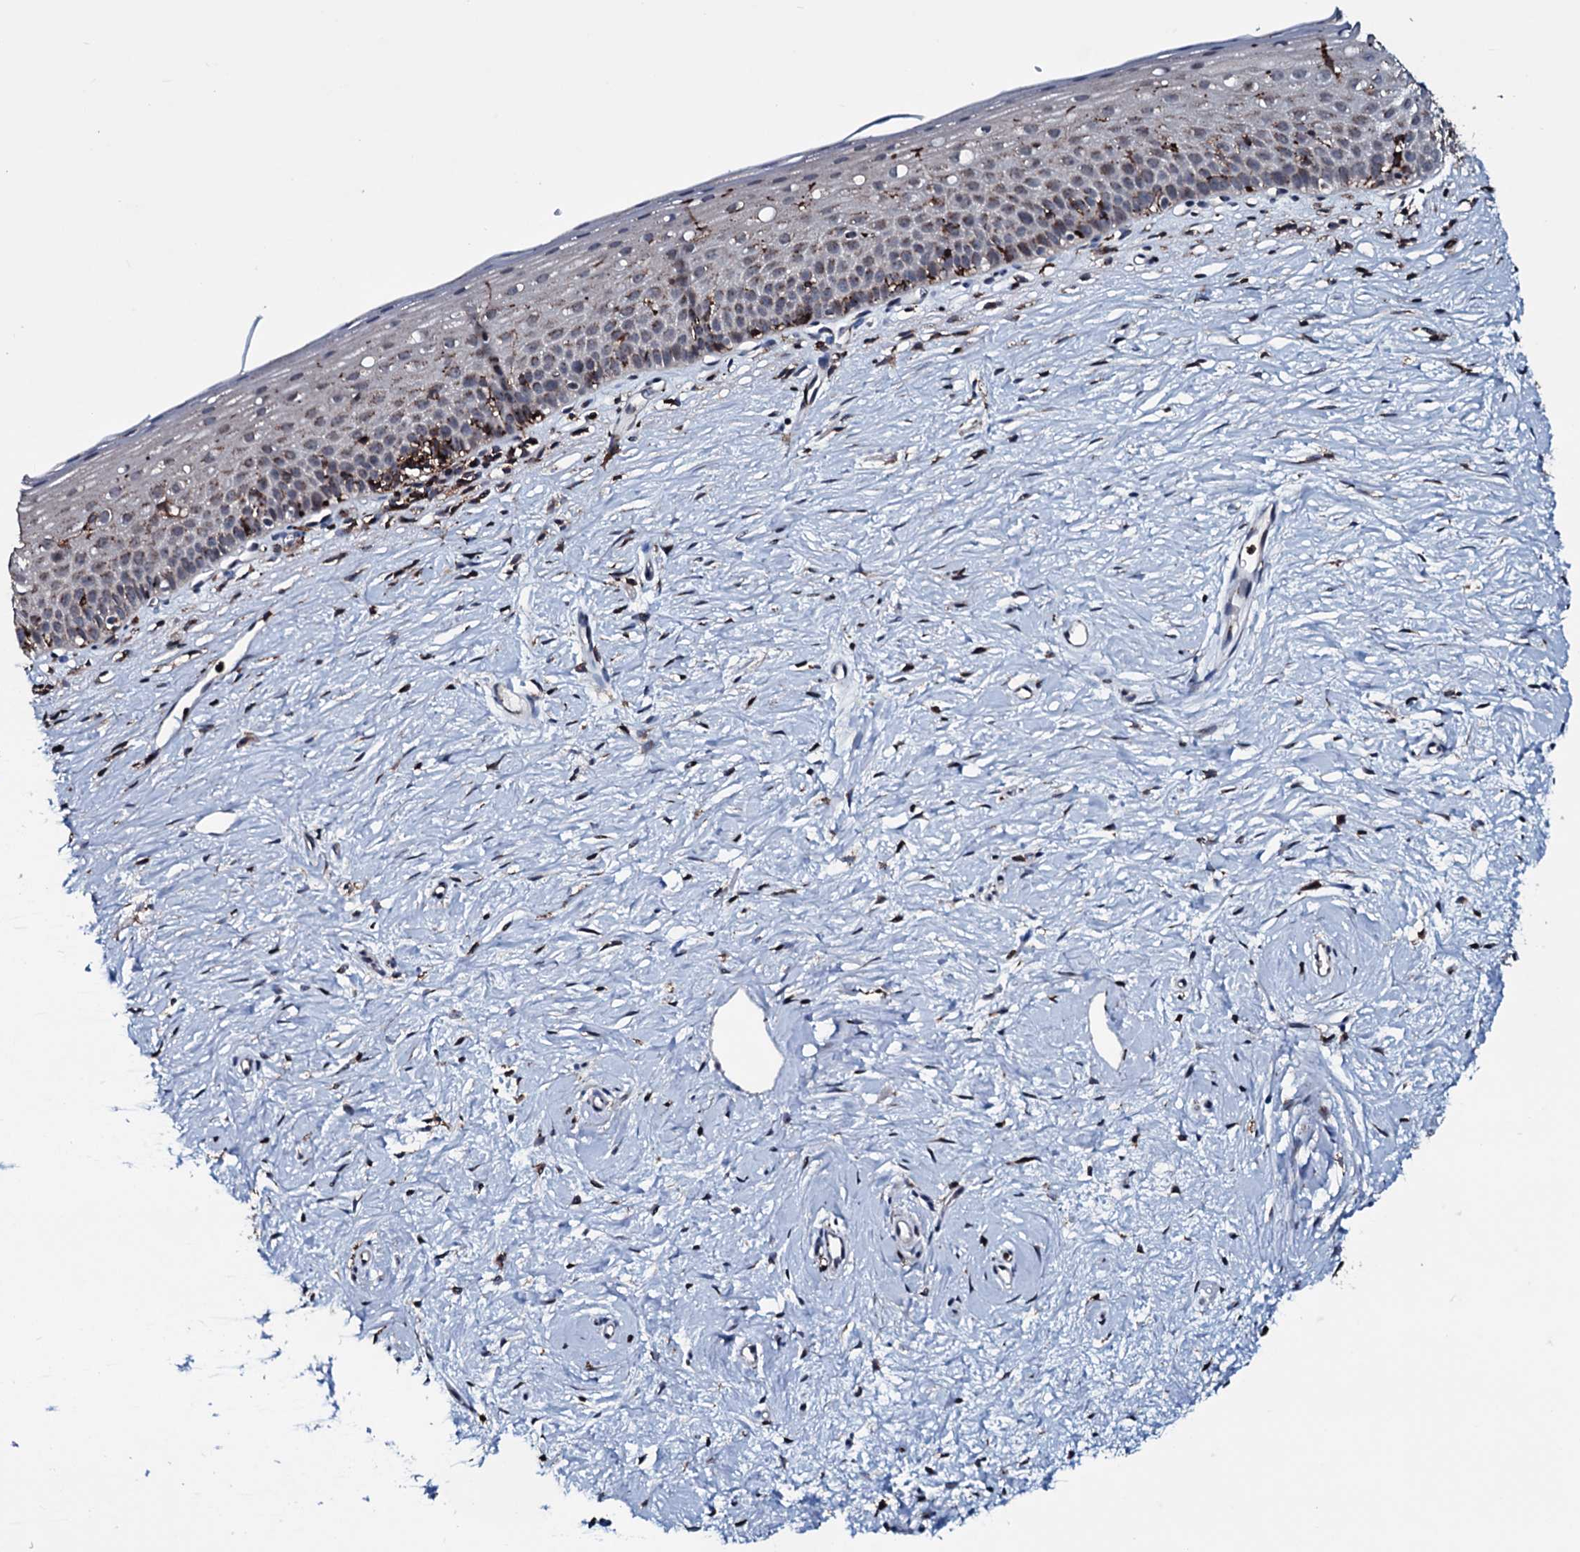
{"staining": {"intensity": "weak", "quantity": "25%-75%", "location": "cytoplasmic/membranous"}, "tissue": "cervix", "cell_type": "Glandular cells", "image_type": "normal", "snomed": [{"axis": "morphology", "description": "Normal tissue, NOS"}, {"axis": "topography", "description": "Cervix"}], "caption": "A photomicrograph showing weak cytoplasmic/membranous expression in about 25%-75% of glandular cells in benign cervix, as visualized by brown immunohistochemical staining.", "gene": "OGFOD2", "patient": {"sex": "female", "age": 57}}